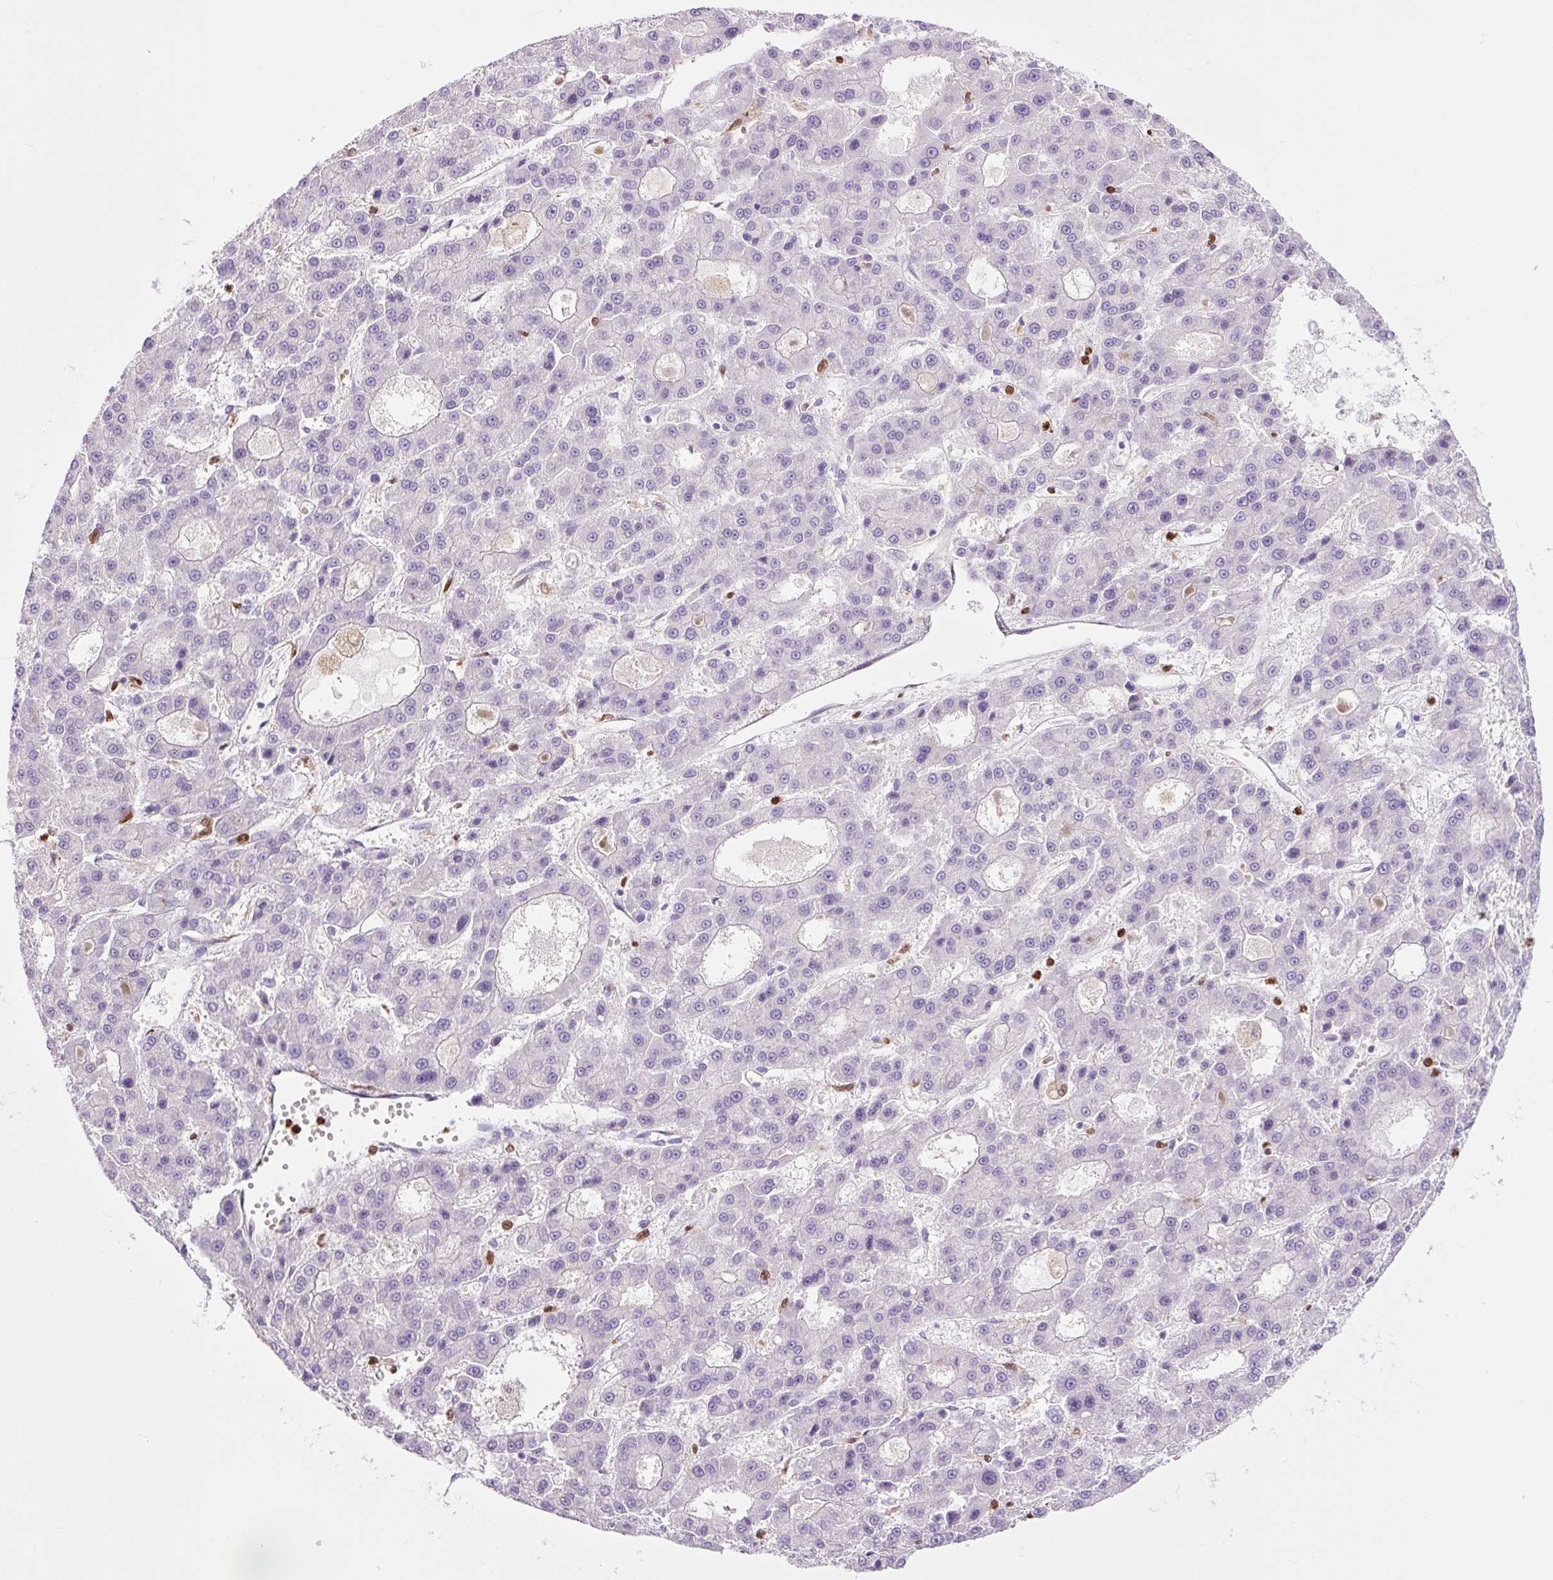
{"staining": {"intensity": "negative", "quantity": "none", "location": "none"}, "tissue": "liver cancer", "cell_type": "Tumor cells", "image_type": "cancer", "snomed": [{"axis": "morphology", "description": "Carcinoma, Hepatocellular, NOS"}, {"axis": "topography", "description": "Liver"}], "caption": "High magnification brightfield microscopy of liver hepatocellular carcinoma stained with DAB (brown) and counterstained with hematoxylin (blue): tumor cells show no significant positivity.", "gene": "SPI1", "patient": {"sex": "male", "age": 70}}